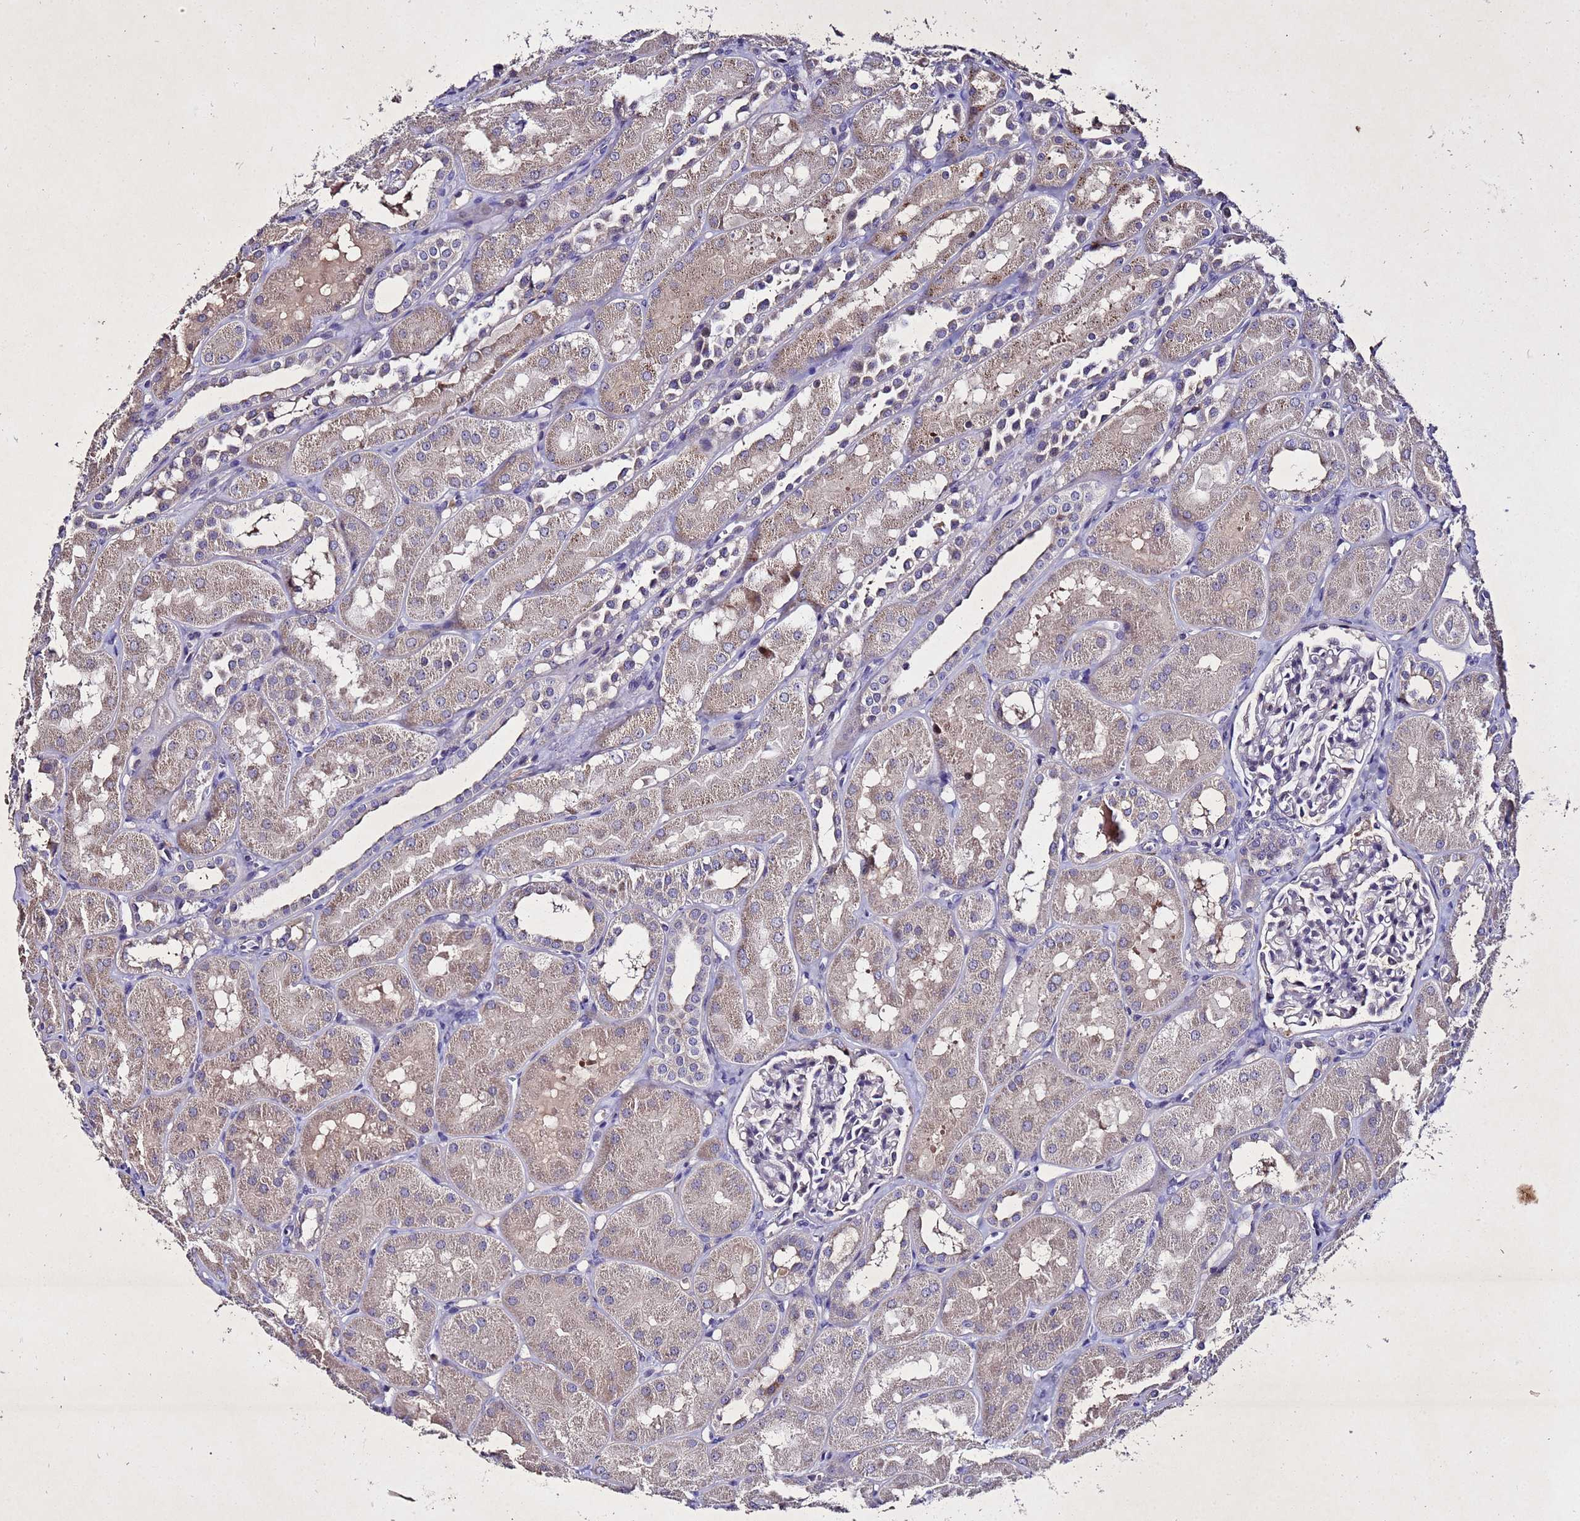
{"staining": {"intensity": "negative", "quantity": "none", "location": "none"}, "tissue": "kidney", "cell_type": "Cells in glomeruli", "image_type": "normal", "snomed": [{"axis": "morphology", "description": "Normal tissue, NOS"}, {"axis": "topography", "description": "Kidney"}, {"axis": "topography", "description": "Urinary bladder"}], "caption": "Immunohistochemical staining of normal kidney displays no significant staining in cells in glomeruli. (DAB immunohistochemistry (IHC), high magnification).", "gene": "SV2B", "patient": {"sex": "male", "age": 16}}